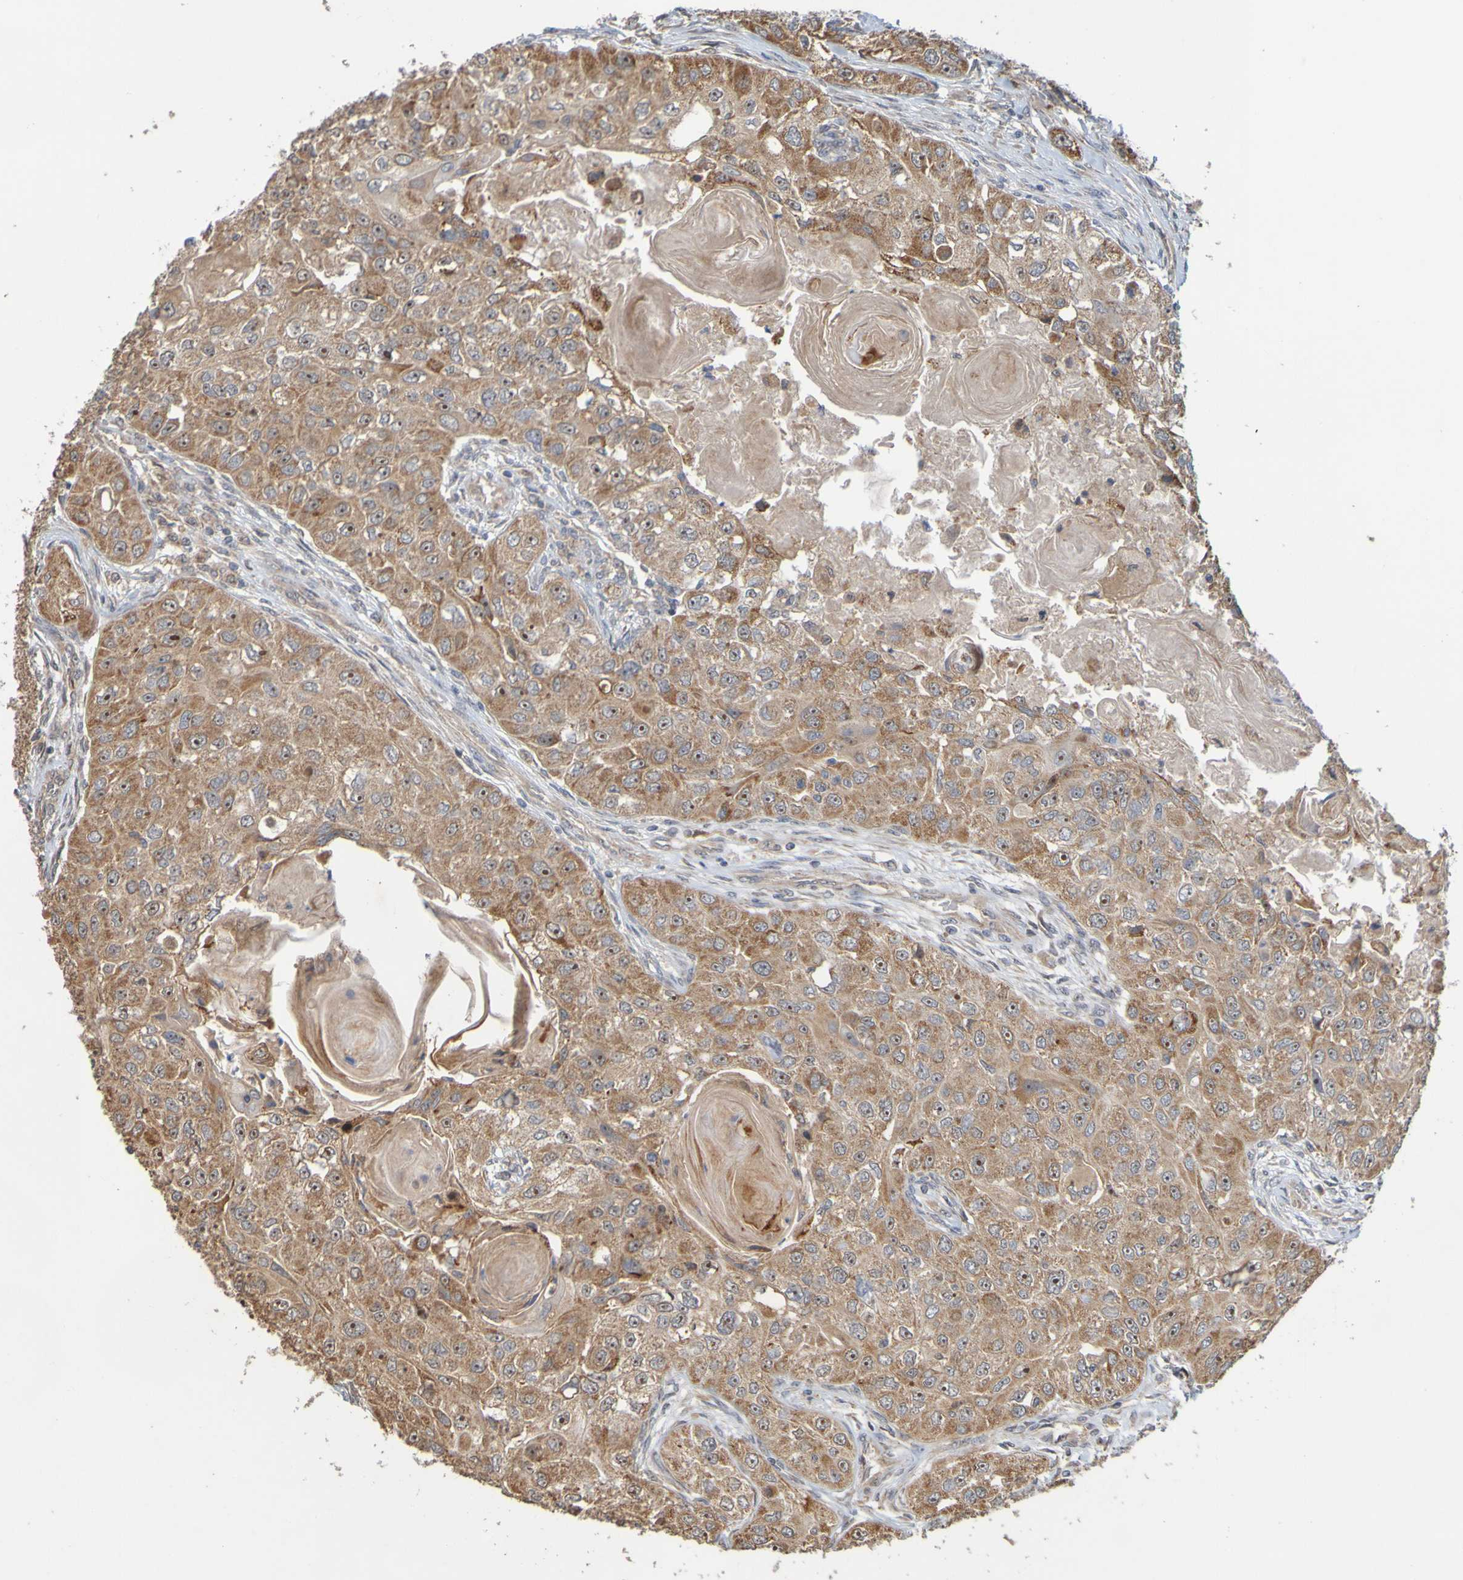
{"staining": {"intensity": "moderate", "quantity": ">75%", "location": "cytoplasmic/membranous,nuclear"}, "tissue": "head and neck cancer", "cell_type": "Tumor cells", "image_type": "cancer", "snomed": [{"axis": "morphology", "description": "Normal tissue, NOS"}, {"axis": "morphology", "description": "Squamous cell carcinoma, NOS"}, {"axis": "topography", "description": "Skeletal muscle"}, {"axis": "topography", "description": "Head-Neck"}], "caption": "Human head and neck cancer (squamous cell carcinoma) stained for a protein (brown) demonstrates moderate cytoplasmic/membranous and nuclear positive staining in about >75% of tumor cells.", "gene": "TMBIM1", "patient": {"sex": "male", "age": 51}}